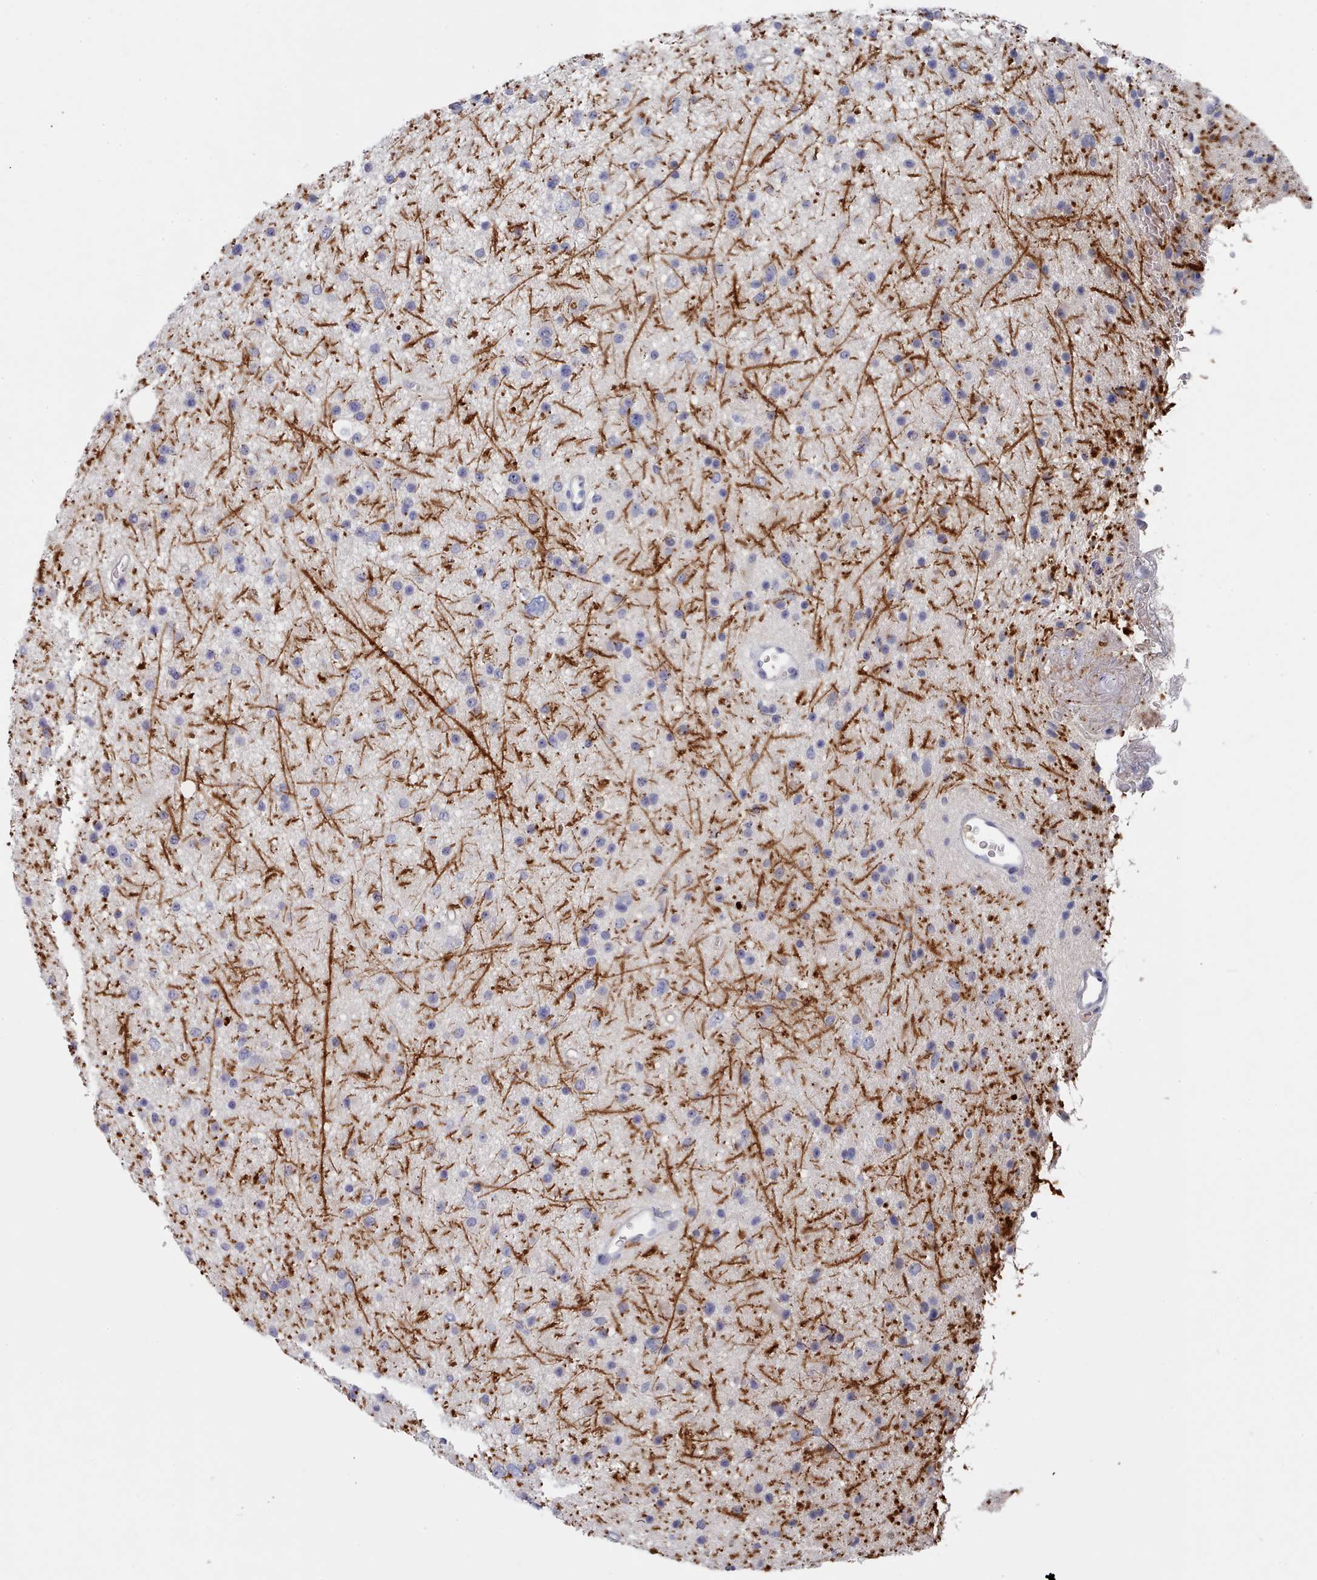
{"staining": {"intensity": "negative", "quantity": "none", "location": "none"}, "tissue": "glioma", "cell_type": "Tumor cells", "image_type": "cancer", "snomed": [{"axis": "morphology", "description": "Glioma, malignant, Low grade"}, {"axis": "topography", "description": "Cerebral cortex"}], "caption": "Immunohistochemistry image of neoplastic tissue: malignant low-grade glioma stained with DAB shows no significant protein staining in tumor cells. Nuclei are stained in blue.", "gene": "ACAD11", "patient": {"sex": "female", "age": 39}}